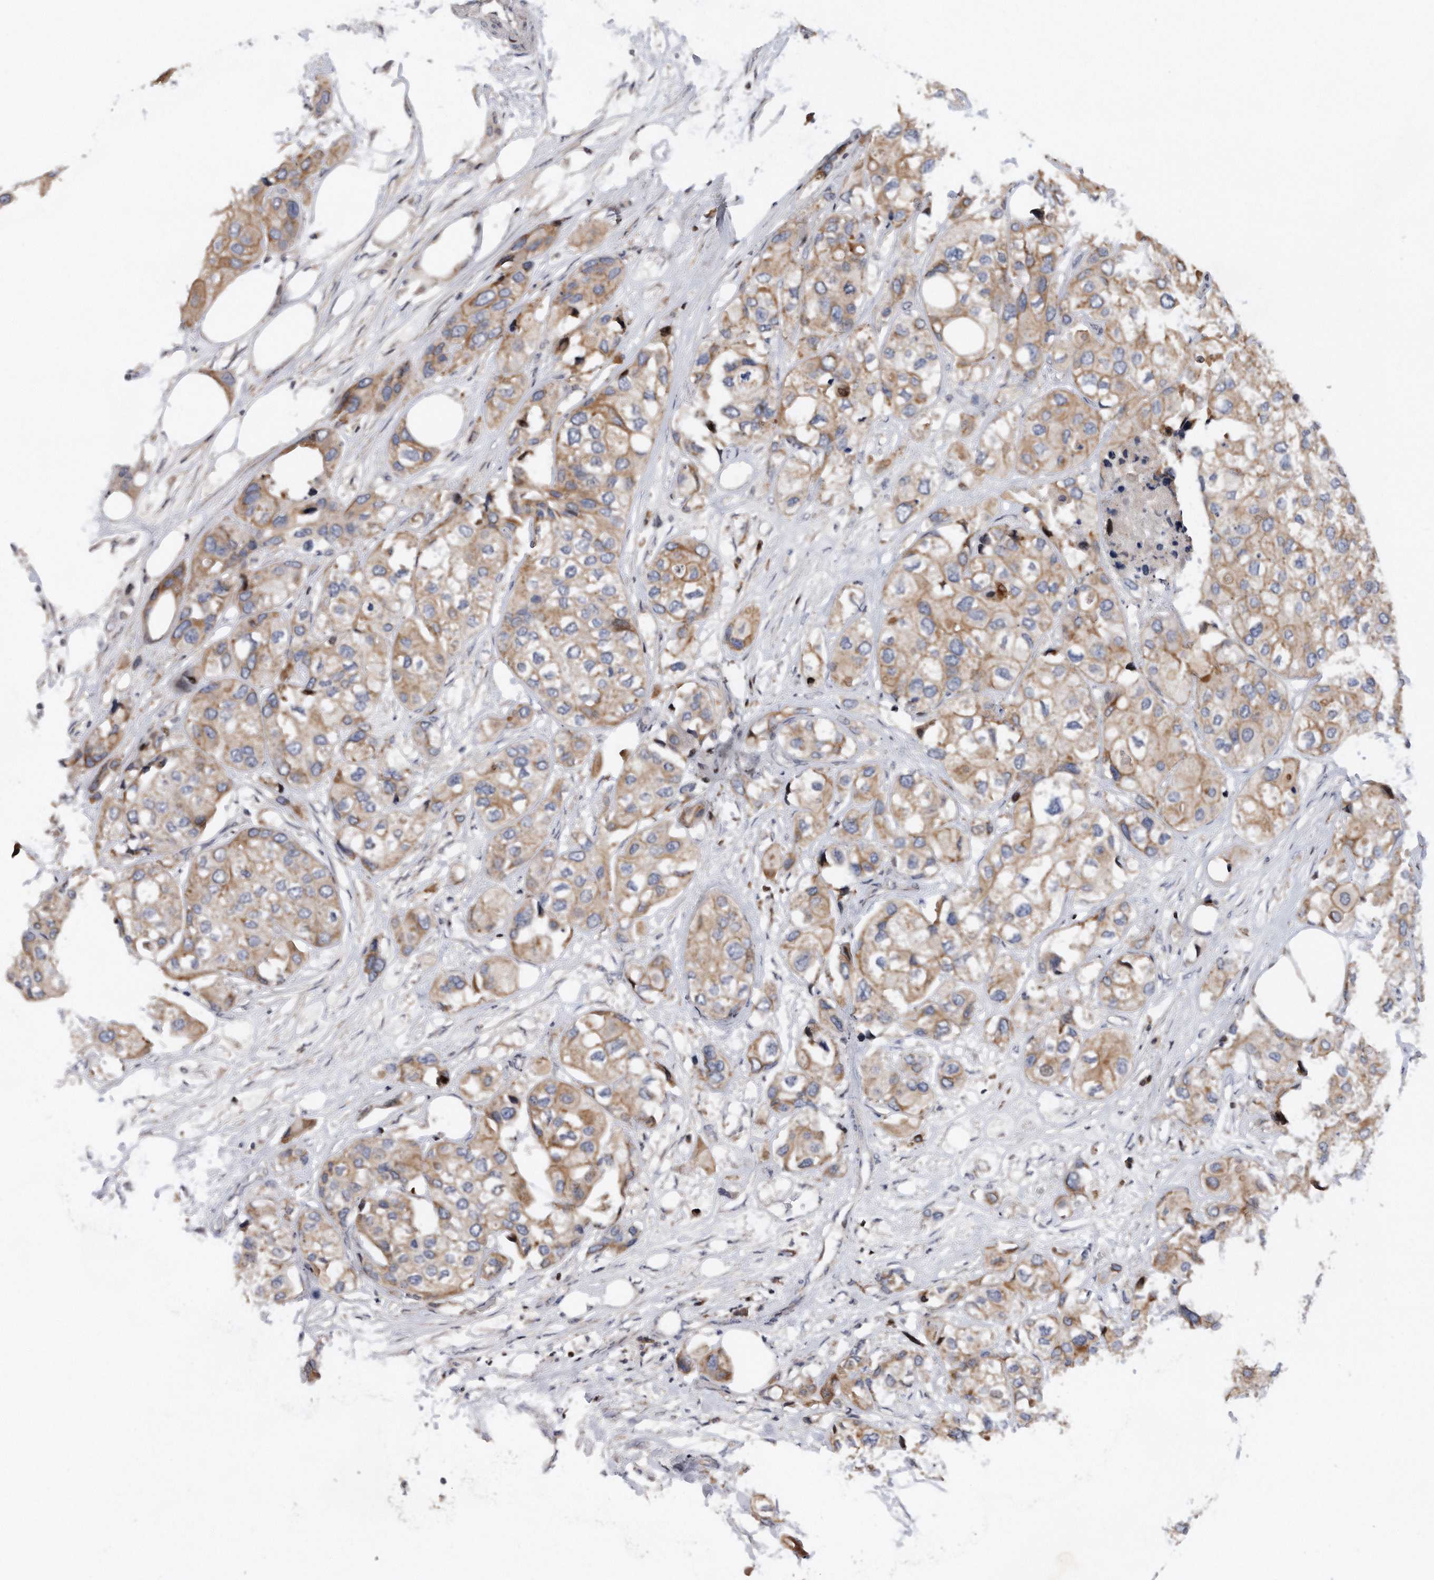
{"staining": {"intensity": "moderate", "quantity": "25%-75%", "location": "cytoplasmic/membranous,nuclear"}, "tissue": "urothelial cancer", "cell_type": "Tumor cells", "image_type": "cancer", "snomed": [{"axis": "morphology", "description": "Urothelial carcinoma, High grade"}, {"axis": "topography", "description": "Urinary bladder"}], "caption": "A brown stain labels moderate cytoplasmic/membranous and nuclear staining of a protein in urothelial carcinoma (high-grade) tumor cells.", "gene": "CDH12", "patient": {"sex": "male", "age": 64}}